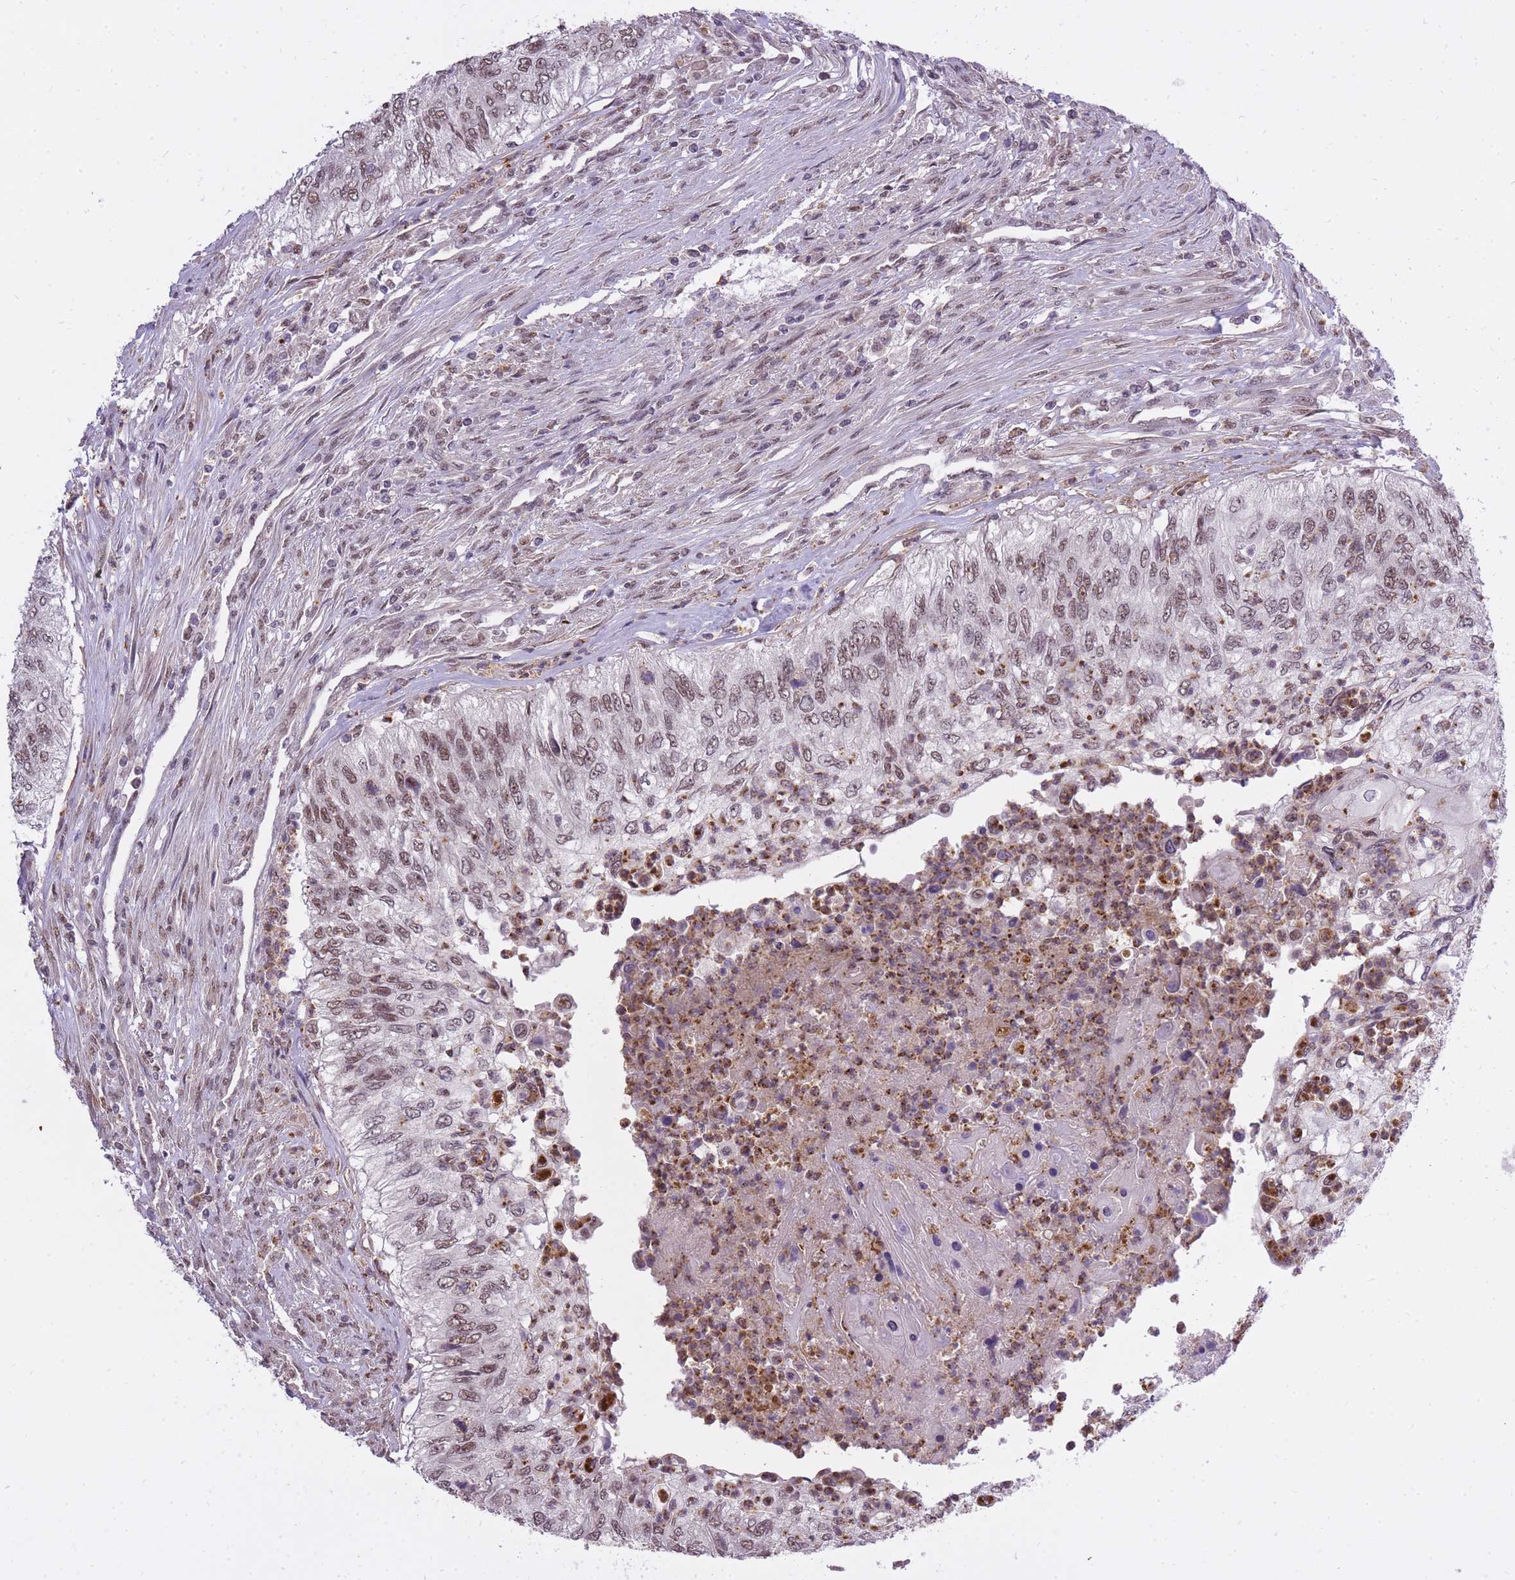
{"staining": {"intensity": "moderate", "quantity": ">75%", "location": "nuclear"}, "tissue": "urothelial cancer", "cell_type": "Tumor cells", "image_type": "cancer", "snomed": [{"axis": "morphology", "description": "Urothelial carcinoma, High grade"}, {"axis": "topography", "description": "Urinary bladder"}], "caption": "Brown immunohistochemical staining in human urothelial cancer reveals moderate nuclear positivity in approximately >75% of tumor cells. (DAB (3,3'-diaminobenzidine) IHC, brown staining for protein, blue staining for nuclei).", "gene": "TIGD1", "patient": {"sex": "female", "age": 60}}